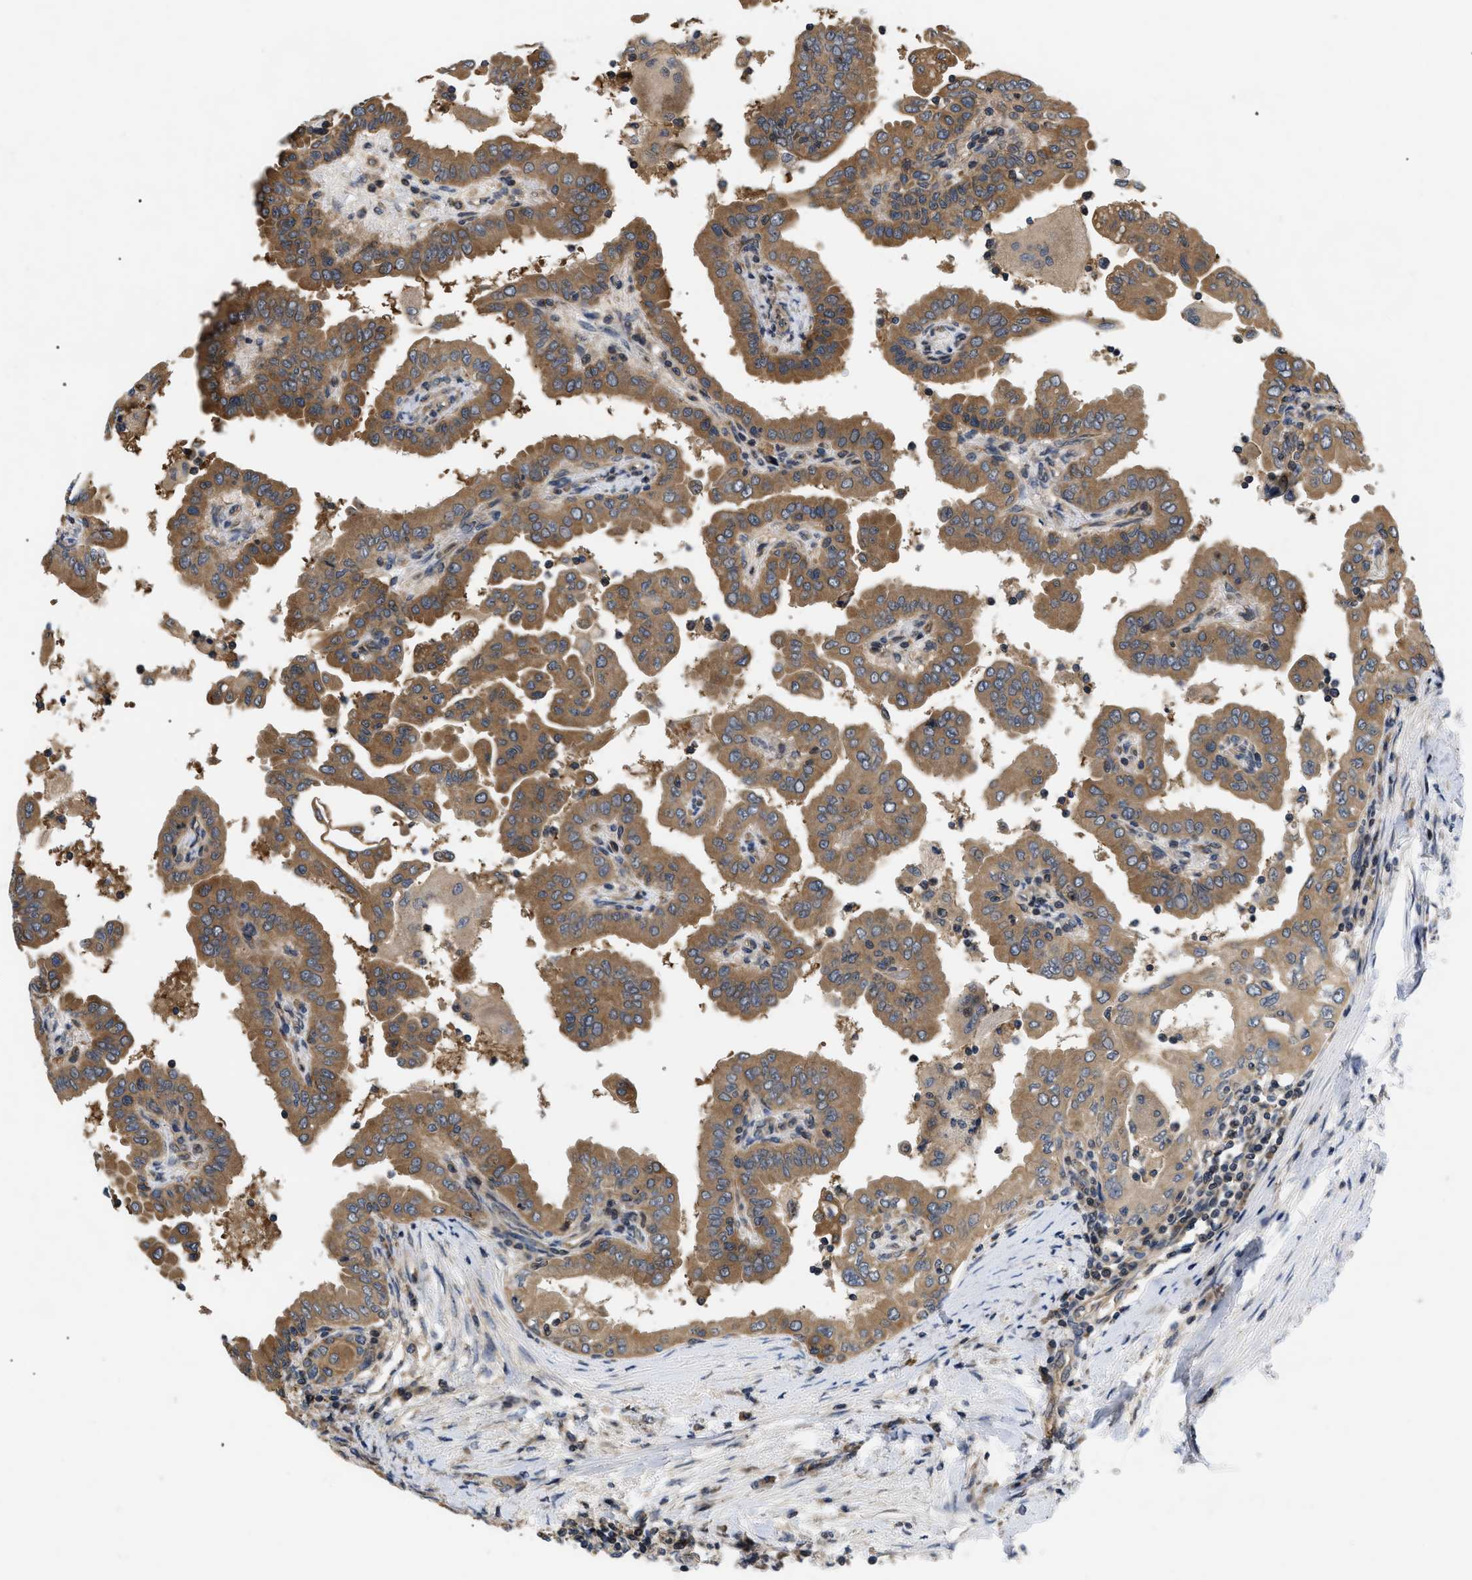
{"staining": {"intensity": "moderate", "quantity": ">75%", "location": "cytoplasmic/membranous"}, "tissue": "thyroid cancer", "cell_type": "Tumor cells", "image_type": "cancer", "snomed": [{"axis": "morphology", "description": "Papillary adenocarcinoma, NOS"}, {"axis": "topography", "description": "Thyroid gland"}], "caption": "Thyroid papillary adenocarcinoma tissue shows moderate cytoplasmic/membranous staining in about >75% of tumor cells, visualized by immunohistochemistry. Immunohistochemistry (ihc) stains the protein in brown and the nuclei are stained blue.", "gene": "HMGCR", "patient": {"sex": "male", "age": 33}}